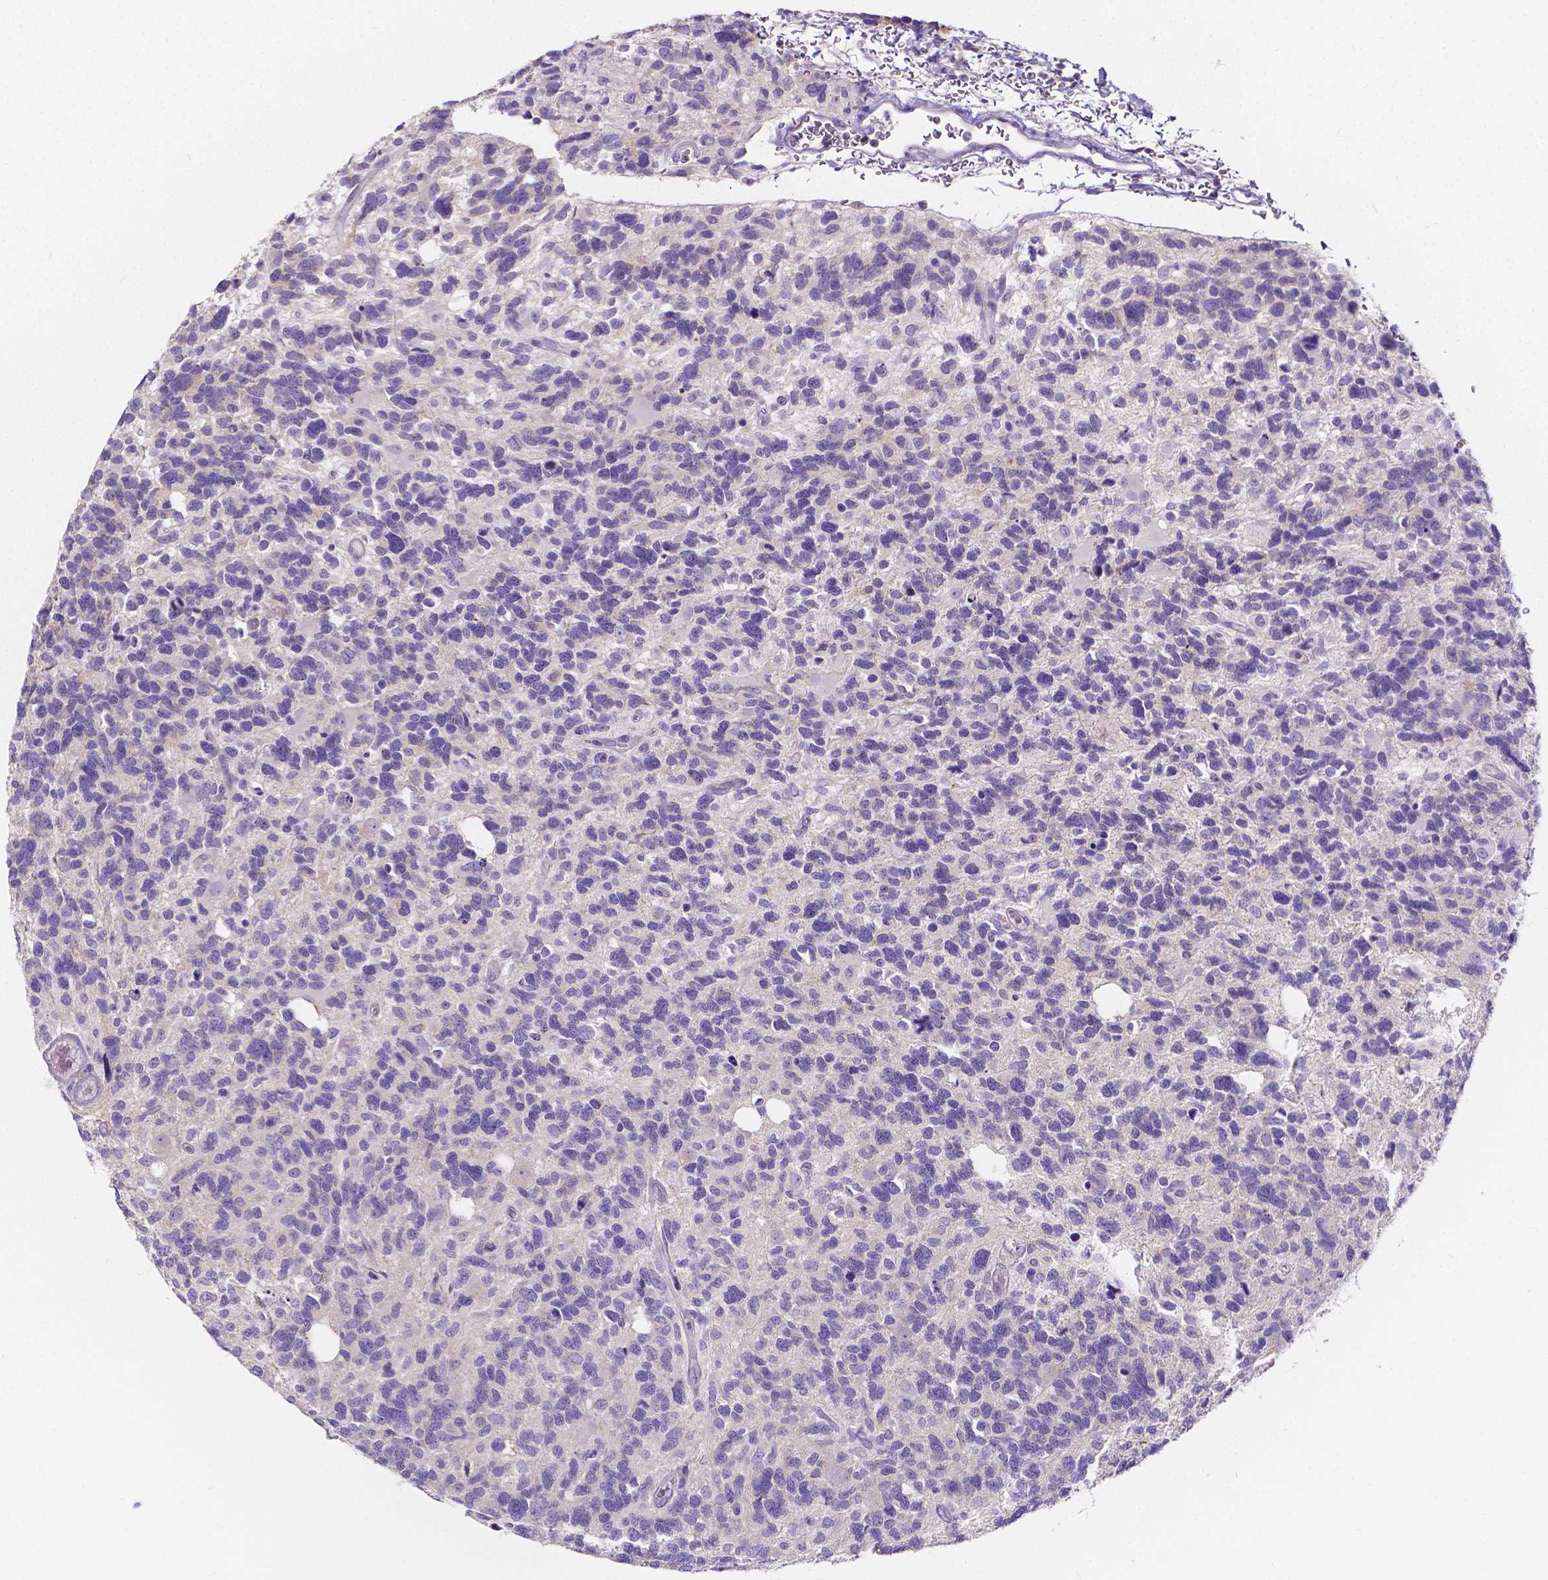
{"staining": {"intensity": "negative", "quantity": "none", "location": "none"}, "tissue": "glioma", "cell_type": "Tumor cells", "image_type": "cancer", "snomed": [{"axis": "morphology", "description": "Glioma, malignant, High grade"}, {"axis": "topography", "description": "Brain"}], "caption": "Photomicrograph shows no significant protein positivity in tumor cells of glioma.", "gene": "CLSTN2", "patient": {"sex": "male", "age": 49}}